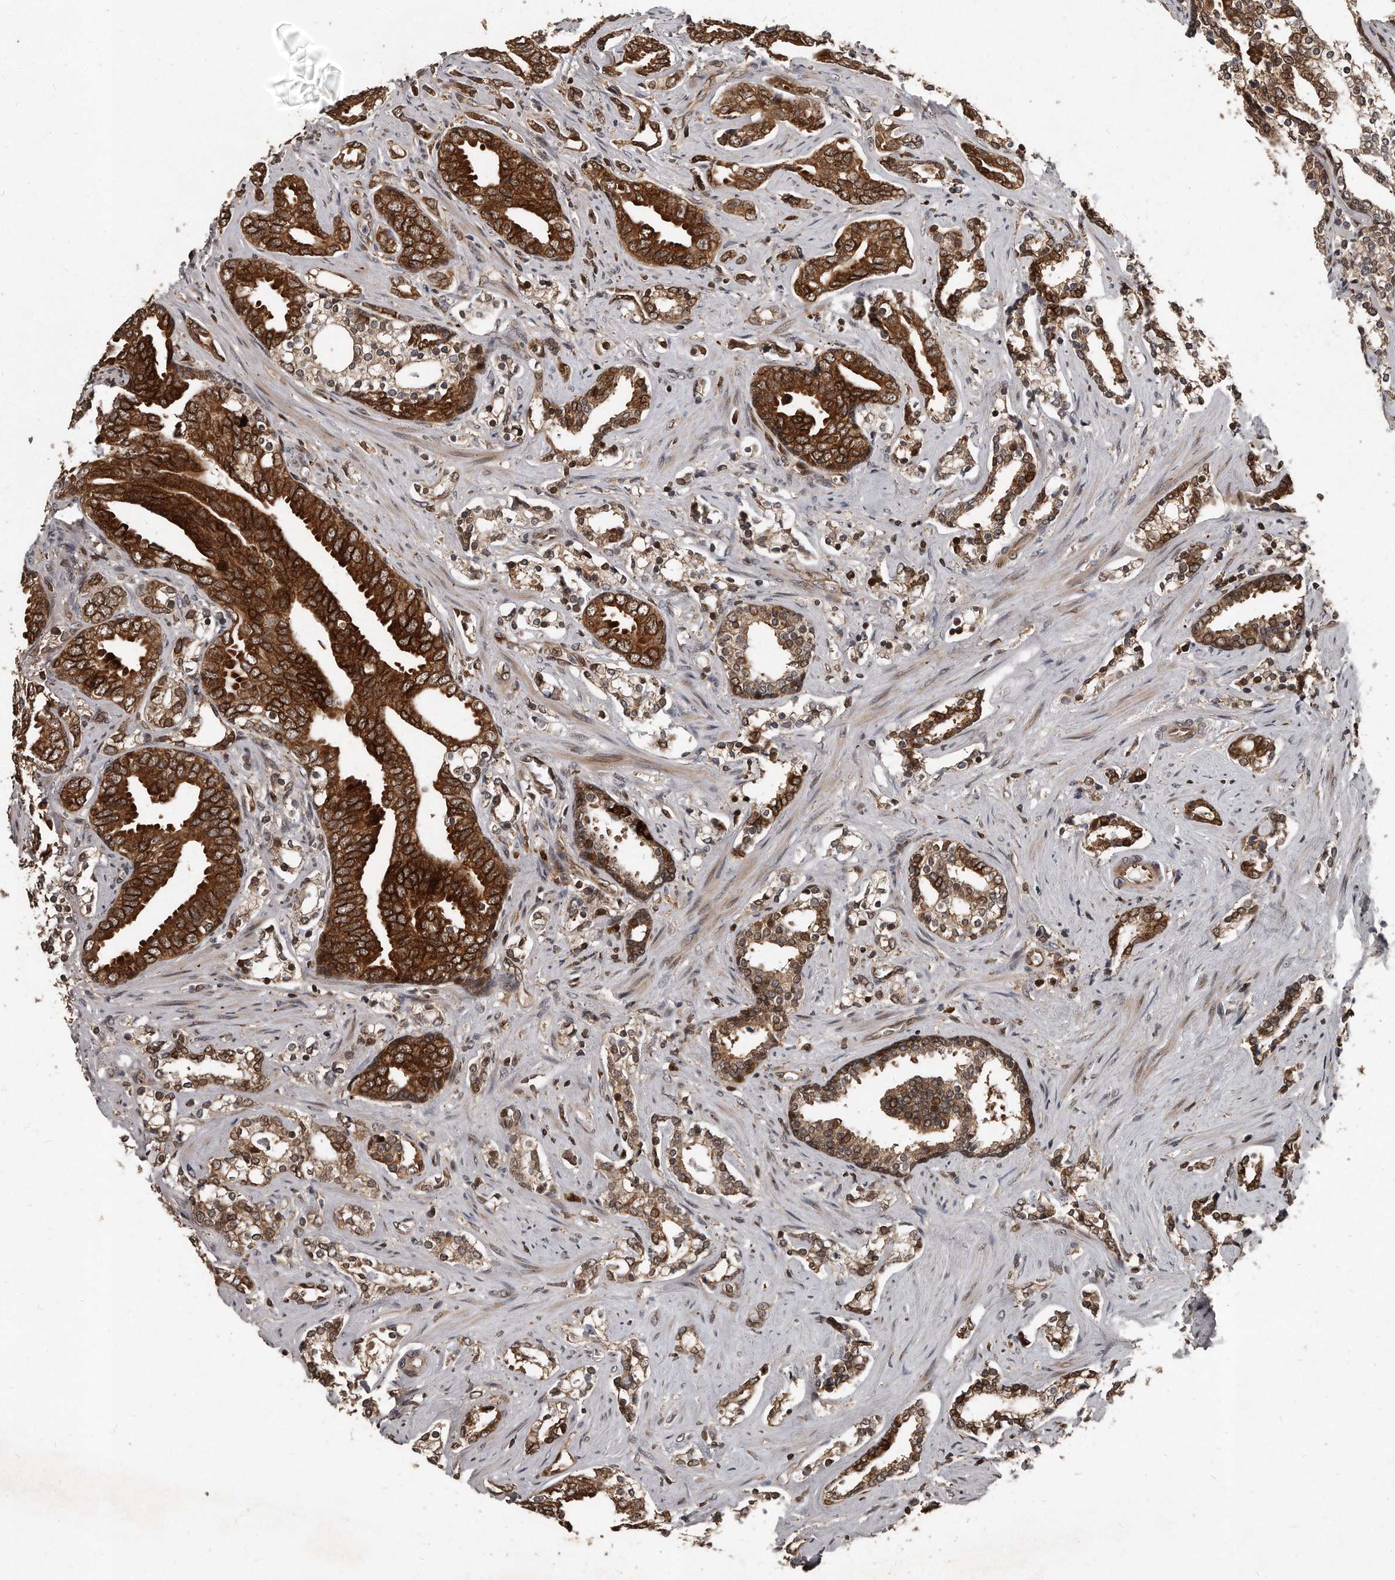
{"staining": {"intensity": "strong", "quantity": ">75%", "location": "cytoplasmic/membranous"}, "tissue": "prostate cancer", "cell_type": "Tumor cells", "image_type": "cancer", "snomed": [{"axis": "morphology", "description": "Adenocarcinoma, Medium grade"}, {"axis": "topography", "description": "Prostate"}], "caption": "Immunohistochemistry (IHC) of human prostate cancer shows high levels of strong cytoplasmic/membranous positivity in approximately >75% of tumor cells. The staining was performed using DAB, with brown indicating positive protein expression. Nuclei are stained blue with hematoxylin.", "gene": "GCH1", "patient": {"sex": "male", "age": 67}}